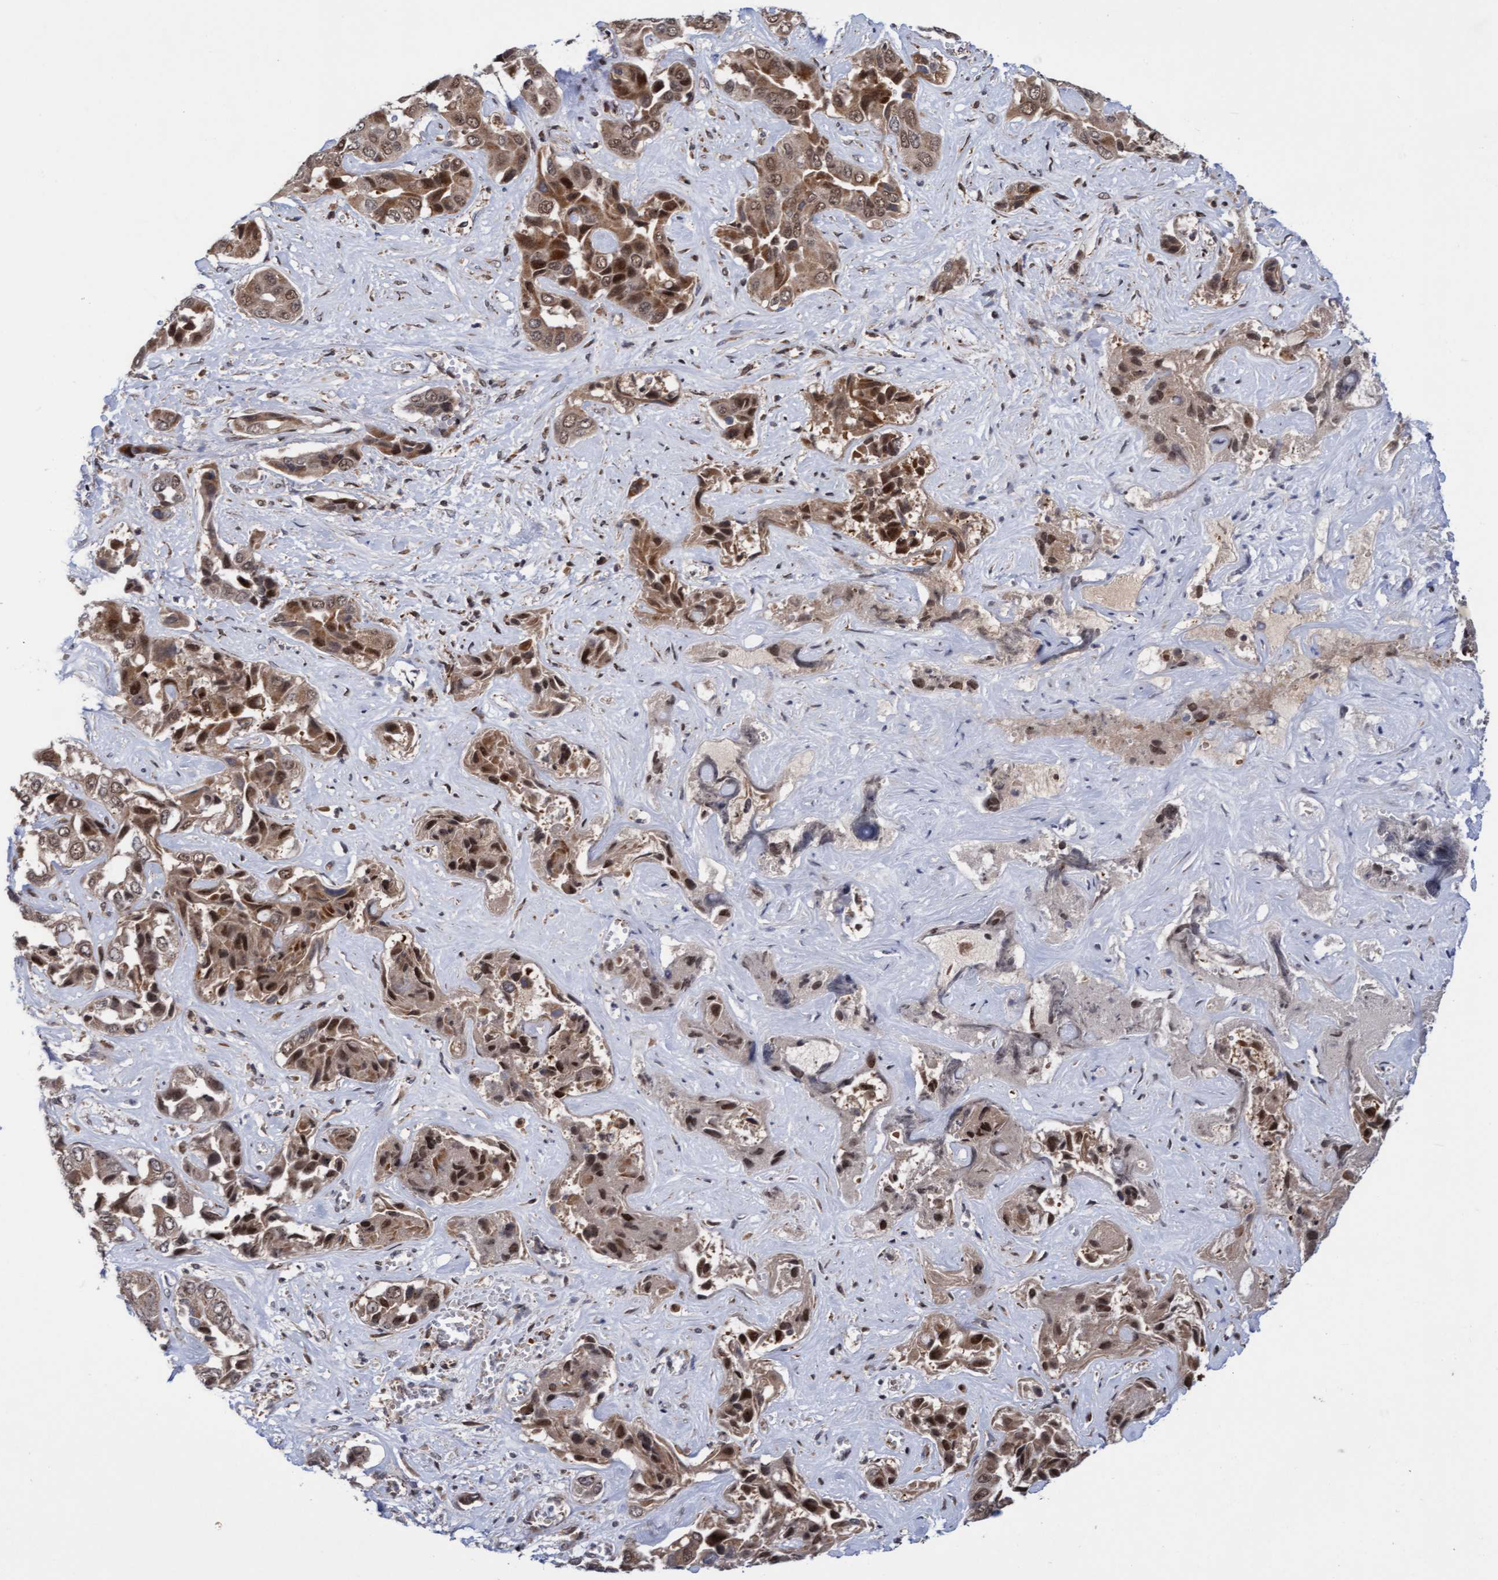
{"staining": {"intensity": "moderate", "quantity": ">75%", "location": "cytoplasmic/membranous,nuclear"}, "tissue": "liver cancer", "cell_type": "Tumor cells", "image_type": "cancer", "snomed": [{"axis": "morphology", "description": "Cholangiocarcinoma"}, {"axis": "topography", "description": "Liver"}], "caption": "This photomicrograph demonstrates IHC staining of human liver cancer, with medium moderate cytoplasmic/membranous and nuclear positivity in about >75% of tumor cells.", "gene": "TANC2", "patient": {"sex": "female", "age": 52}}